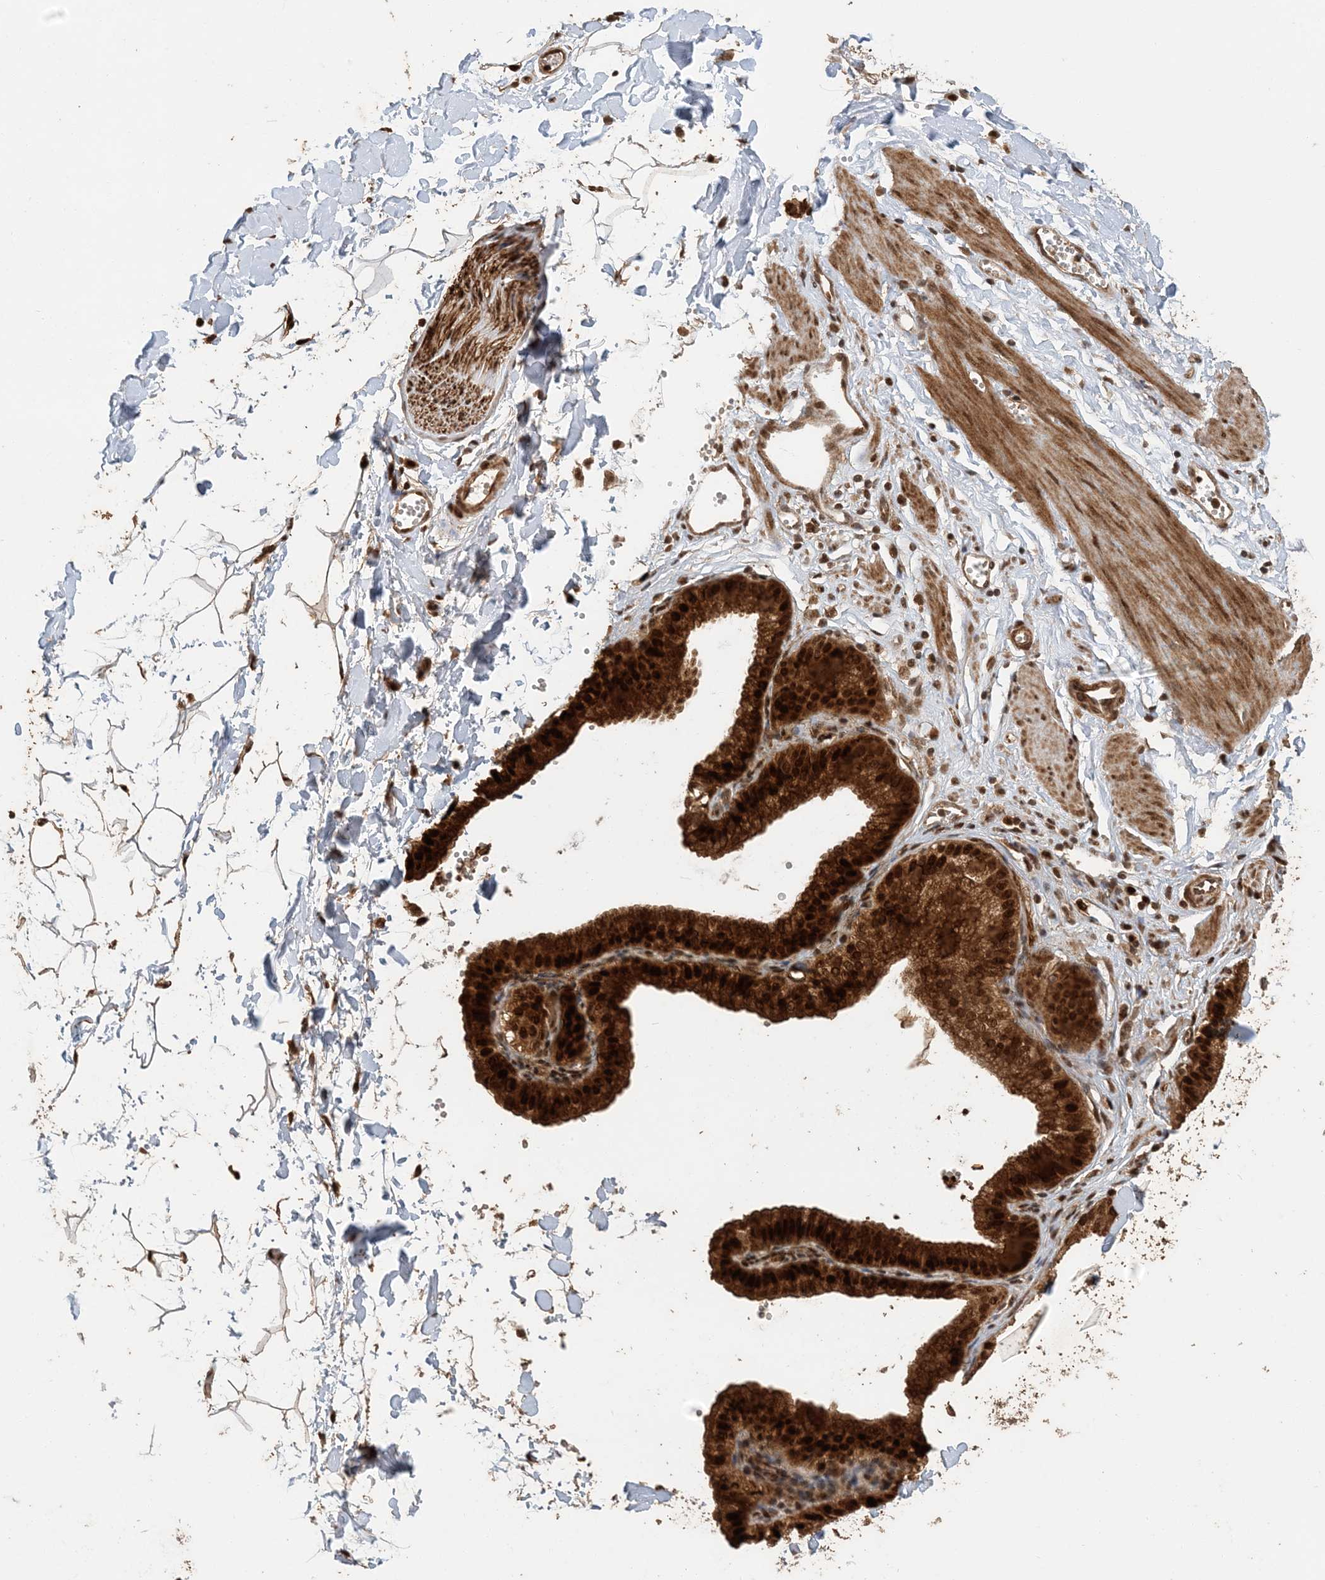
{"staining": {"intensity": "moderate", "quantity": ">75%", "location": "nuclear"}, "tissue": "adipose tissue", "cell_type": "Adipocytes", "image_type": "normal", "snomed": [{"axis": "morphology", "description": "Normal tissue, NOS"}, {"axis": "topography", "description": "Gallbladder"}, {"axis": "topography", "description": "Peripheral nerve tissue"}], "caption": "Immunohistochemical staining of unremarkable human adipose tissue shows moderate nuclear protein positivity in approximately >75% of adipocytes. The staining was performed using DAB (3,3'-diaminobenzidine), with brown indicating positive protein expression. Nuclei are stained blue with hematoxylin.", "gene": "ATP13A2", "patient": {"sex": "male", "age": 38}}